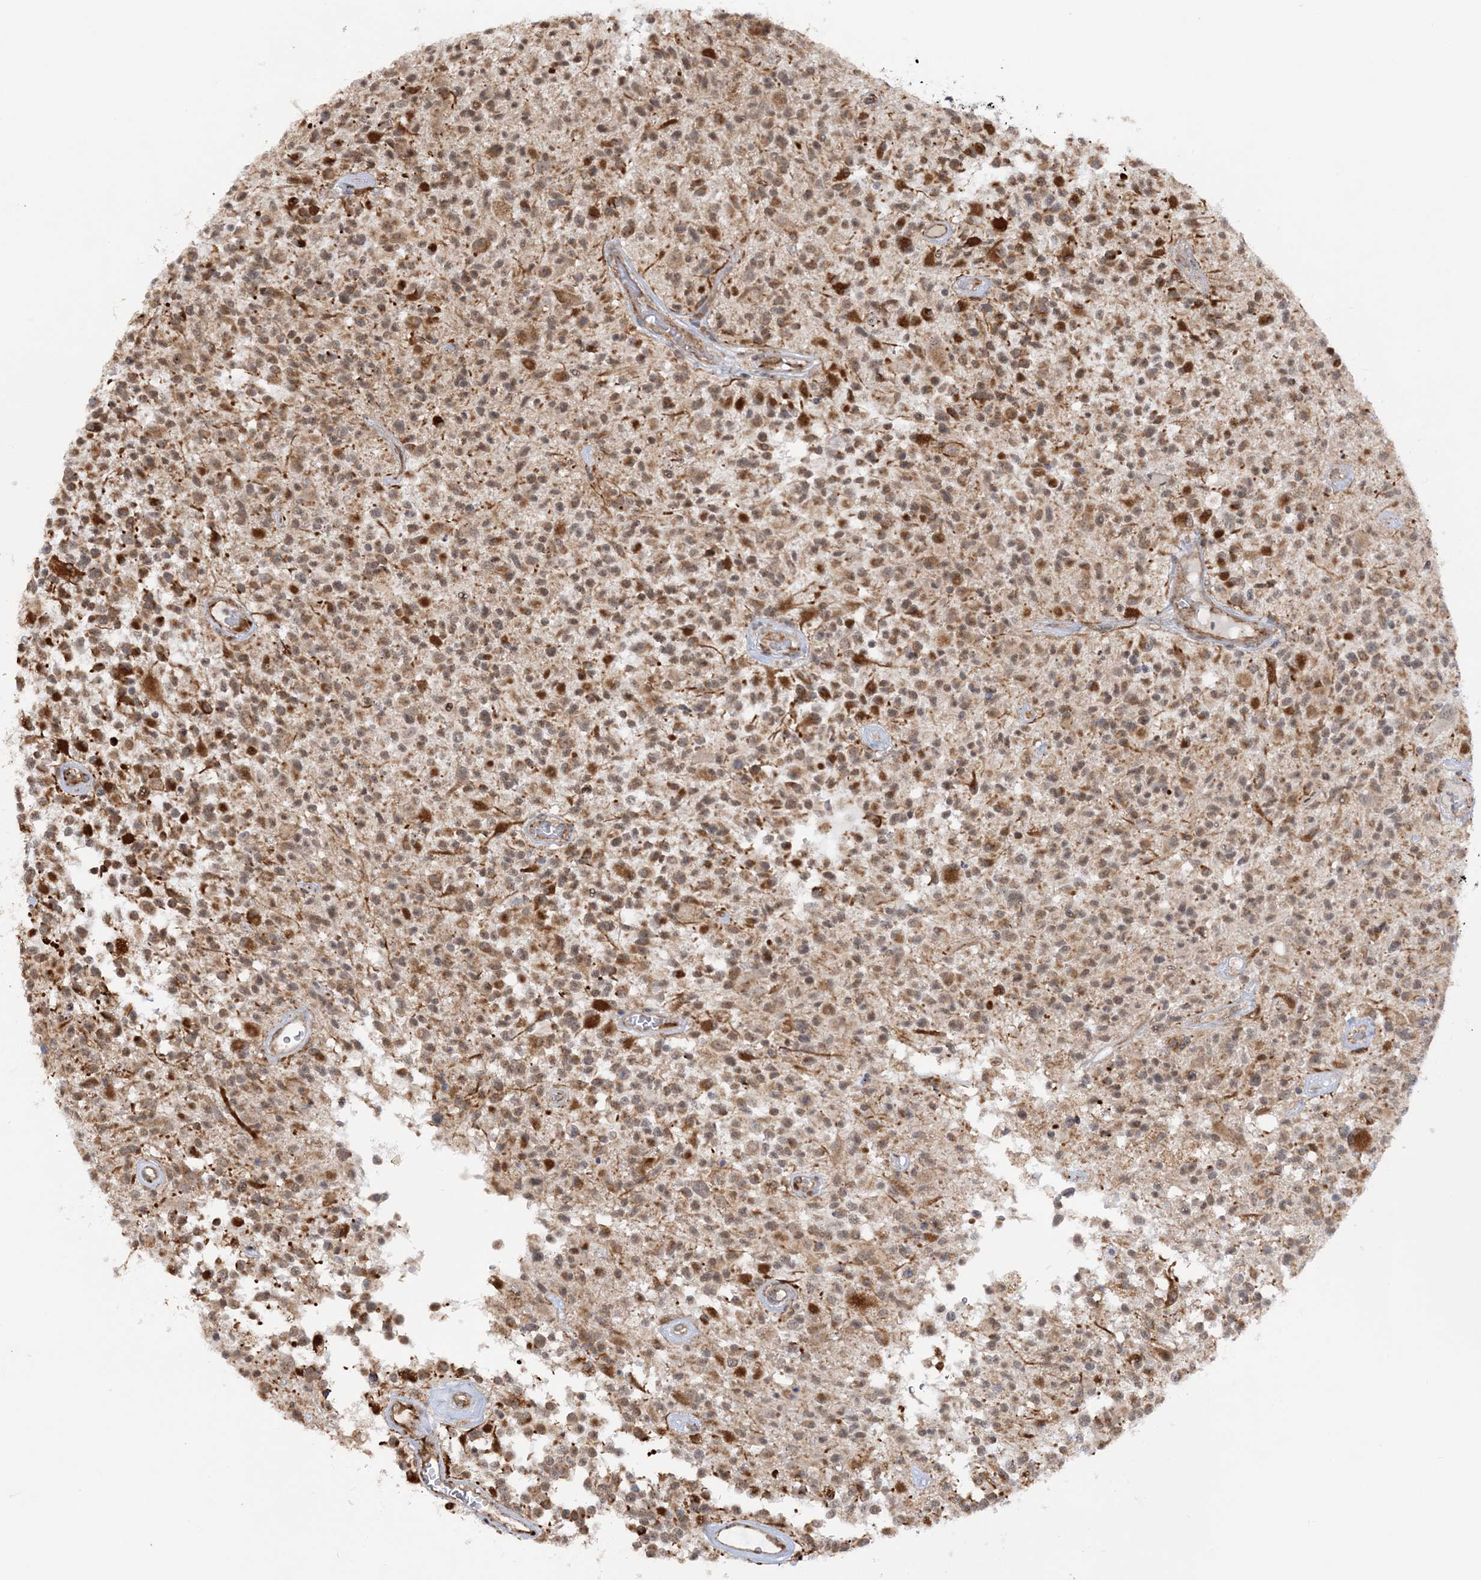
{"staining": {"intensity": "moderate", "quantity": ">75%", "location": "cytoplasmic/membranous"}, "tissue": "glioma", "cell_type": "Tumor cells", "image_type": "cancer", "snomed": [{"axis": "morphology", "description": "Glioma, malignant, High grade"}, {"axis": "morphology", "description": "Glioblastoma, NOS"}, {"axis": "topography", "description": "Brain"}], "caption": "Immunohistochemical staining of glioblastoma demonstrates medium levels of moderate cytoplasmic/membranous expression in approximately >75% of tumor cells.", "gene": "MRPL47", "patient": {"sex": "male", "age": 60}}